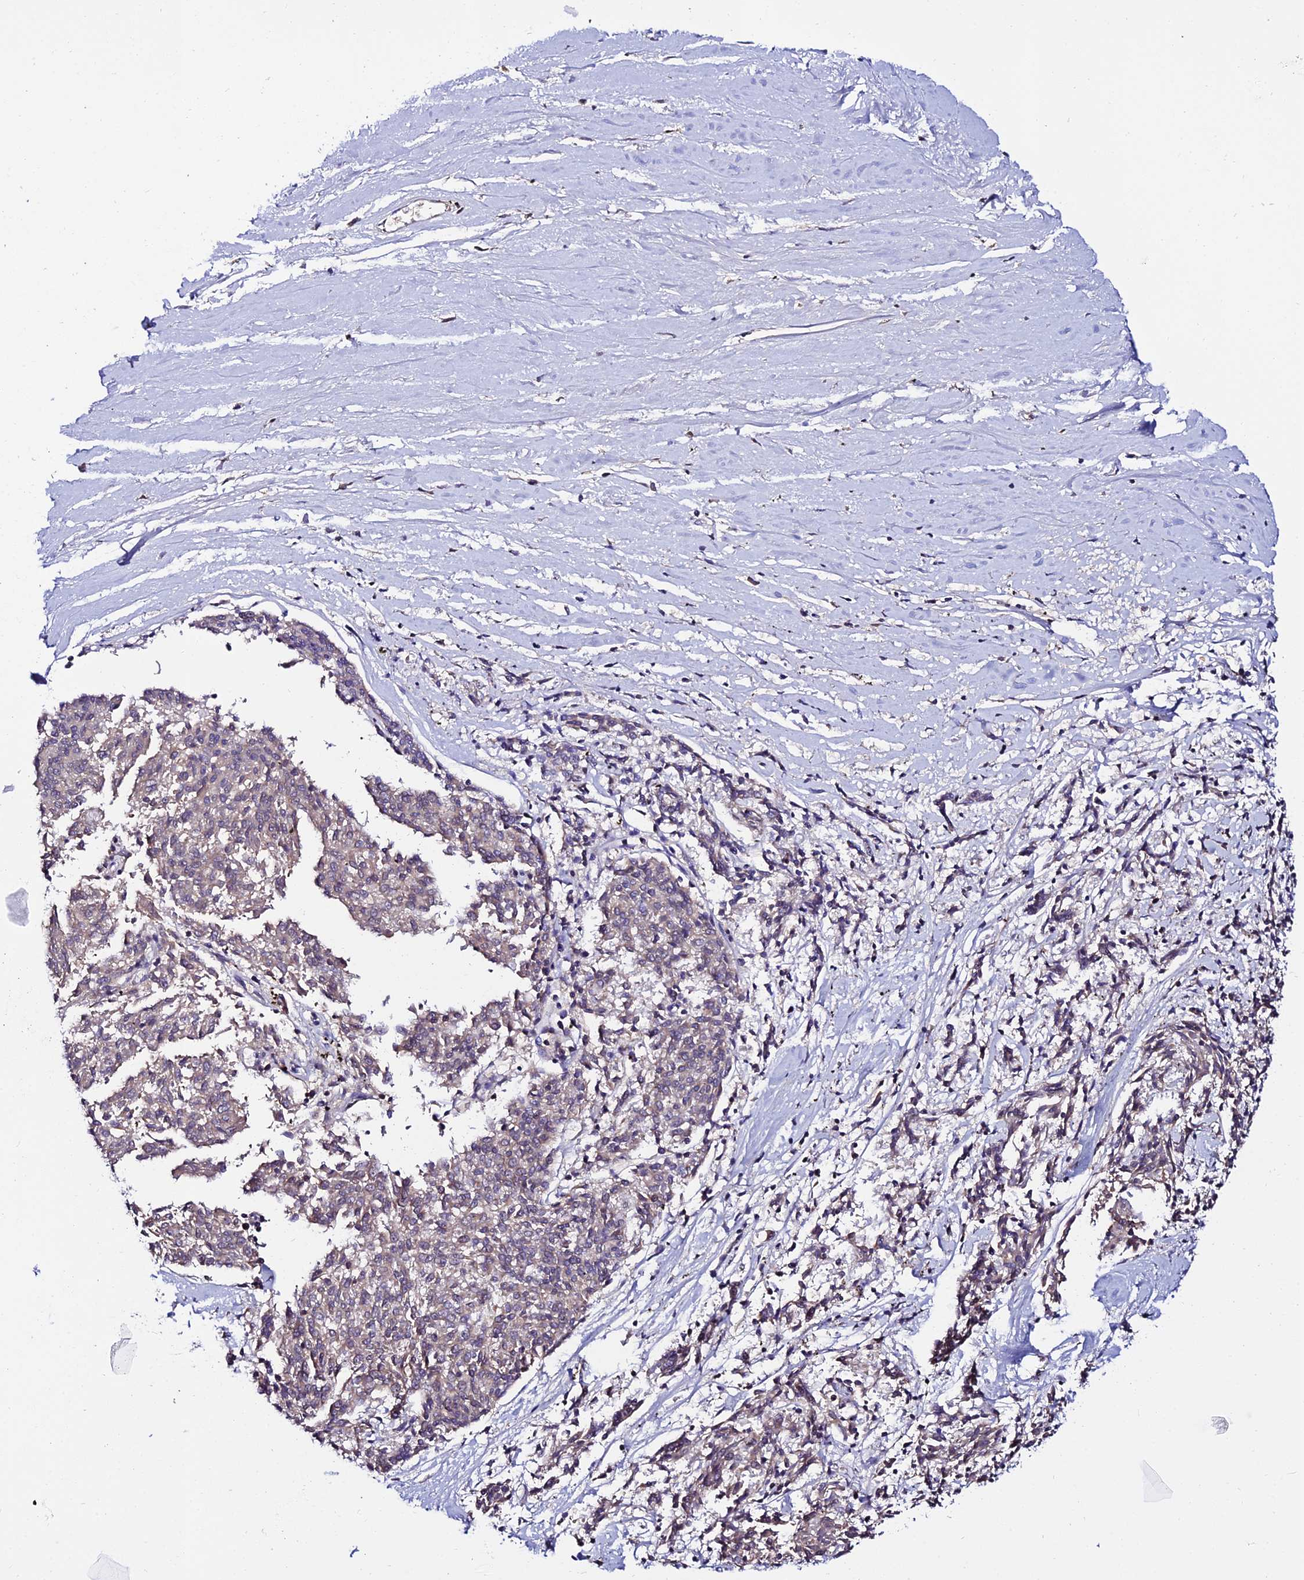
{"staining": {"intensity": "weak", "quantity": "25%-75%", "location": "cytoplasmic/membranous"}, "tissue": "melanoma", "cell_type": "Tumor cells", "image_type": "cancer", "snomed": [{"axis": "morphology", "description": "Malignant melanoma, NOS"}, {"axis": "topography", "description": "Skin"}], "caption": "Immunohistochemistry of human melanoma shows low levels of weak cytoplasmic/membranous staining in about 25%-75% of tumor cells.", "gene": "DEFB132", "patient": {"sex": "female", "age": 72}}